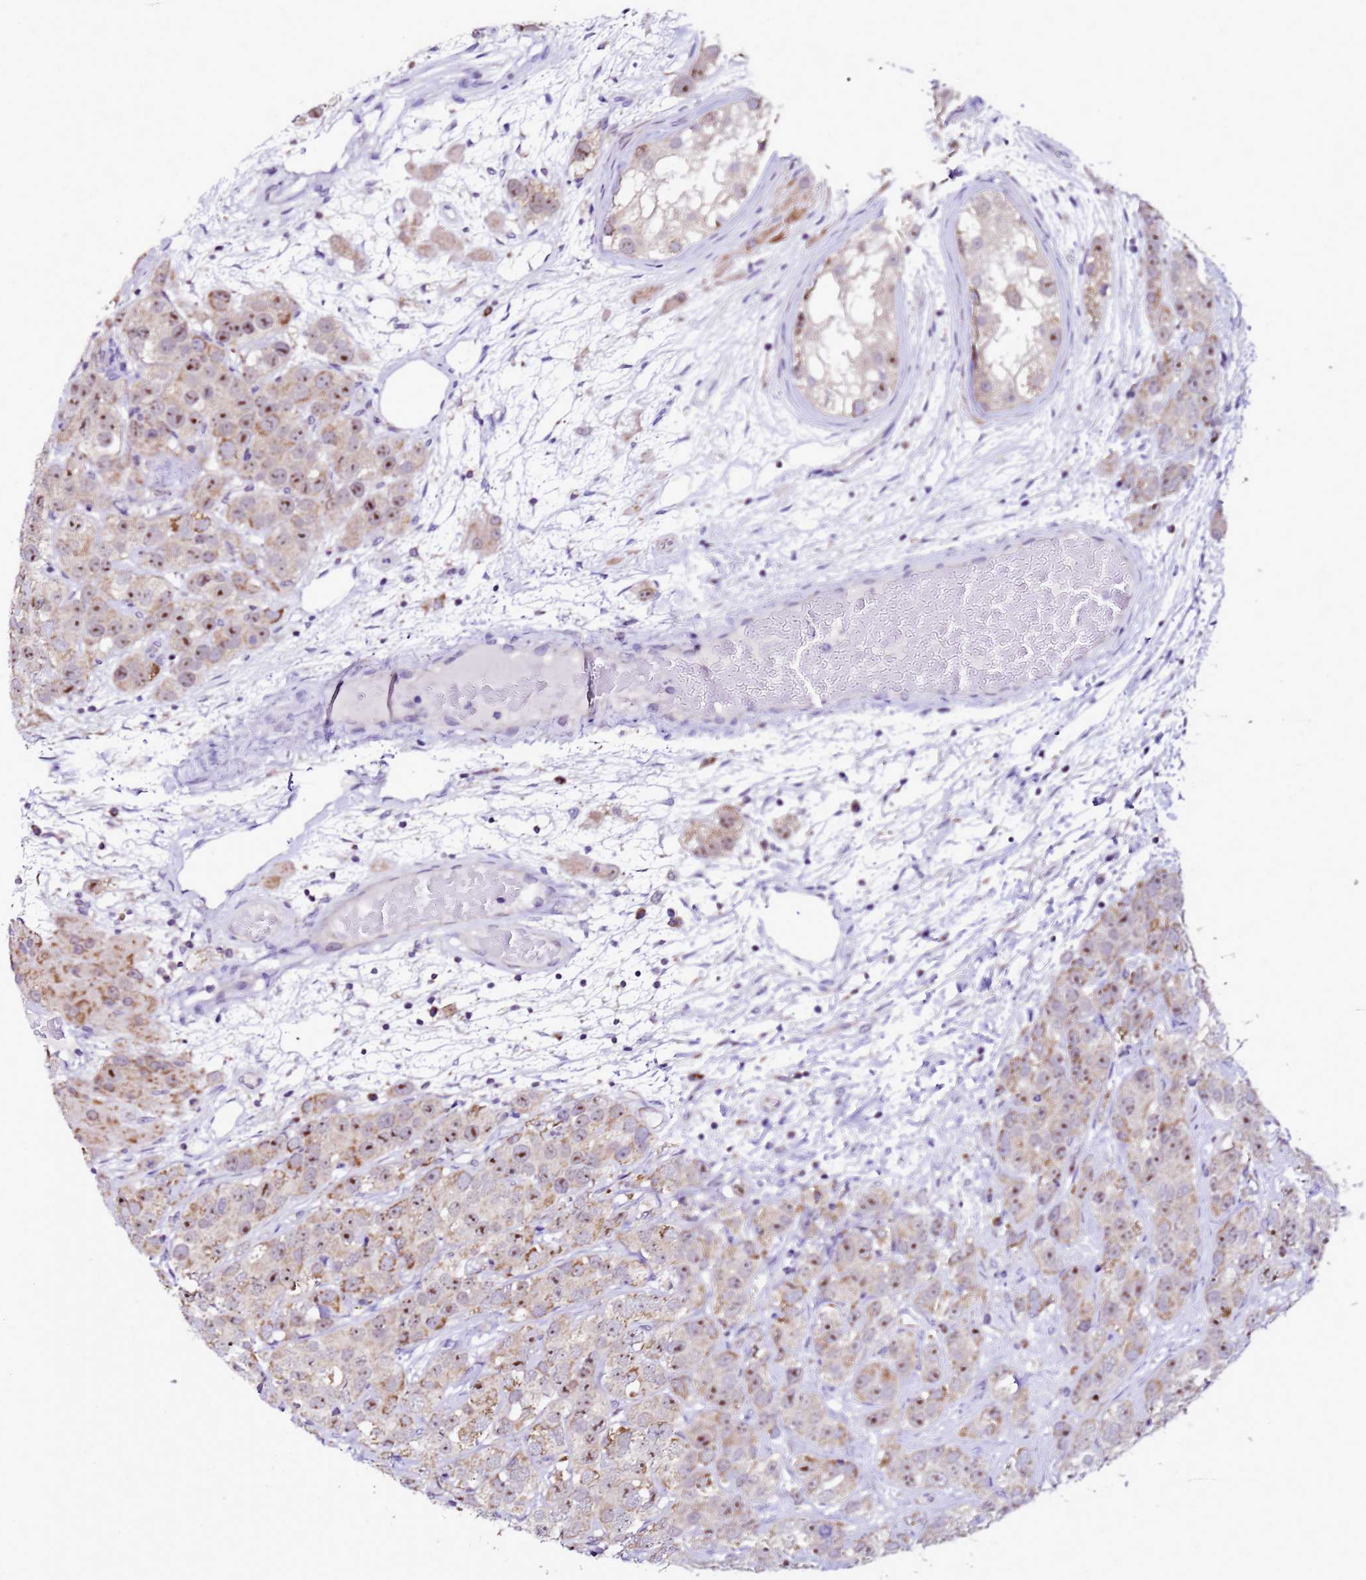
{"staining": {"intensity": "moderate", "quantity": ">75%", "location": "nuclear"}, "tissue": "testis cancer", "cell_type": "Tumor cells", "image_type": "cancer", "snomed": [{"axis": "morphology", "description": "Seminoma, NOS"}, {"axis": "topography", "description": "Testis"}], "caption": "Testis cancer stained with a protein marker demonstrates moderate staining in tumor cells.", "gene": "DPH6", "patient": {"sex": "male", "age": 28}}